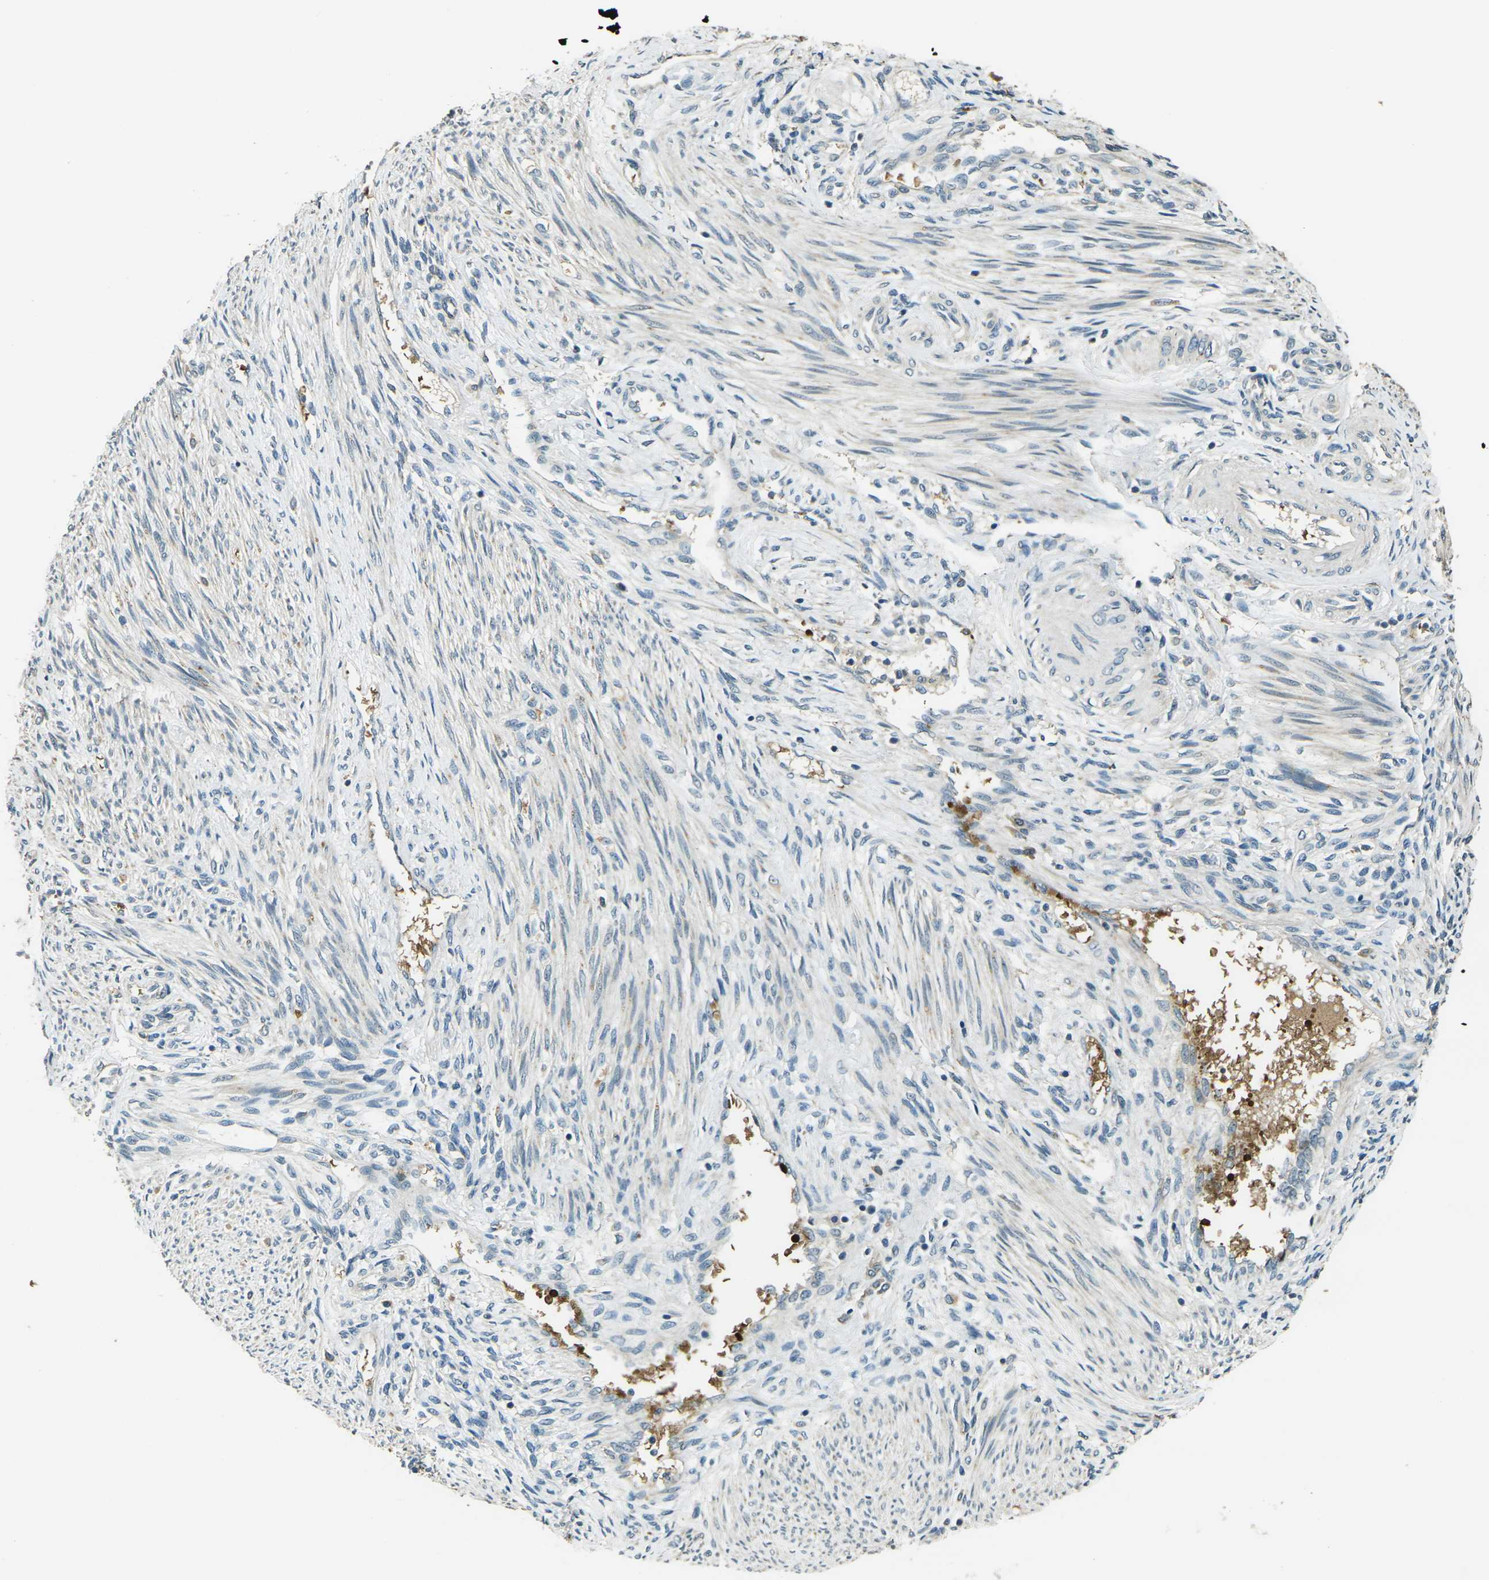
{"staining": {"intensity": "negative", "quantity": "none", "location": "none"}, "tissue": "endometrium", "cell_type": "Cells in endometrial stroma", "image_type": "normal", "snomed": [{"axis": "morphology", "description": "Normal tissue, NOS"}, {"axis": "topography", "description": "Endometrium"}], "caption": "IHC of normal human endometrium demonstrates no staining in cells in endometrial stroma.", "gene": "TOR1A", "patient": {"sex": "female", "age": 42}}